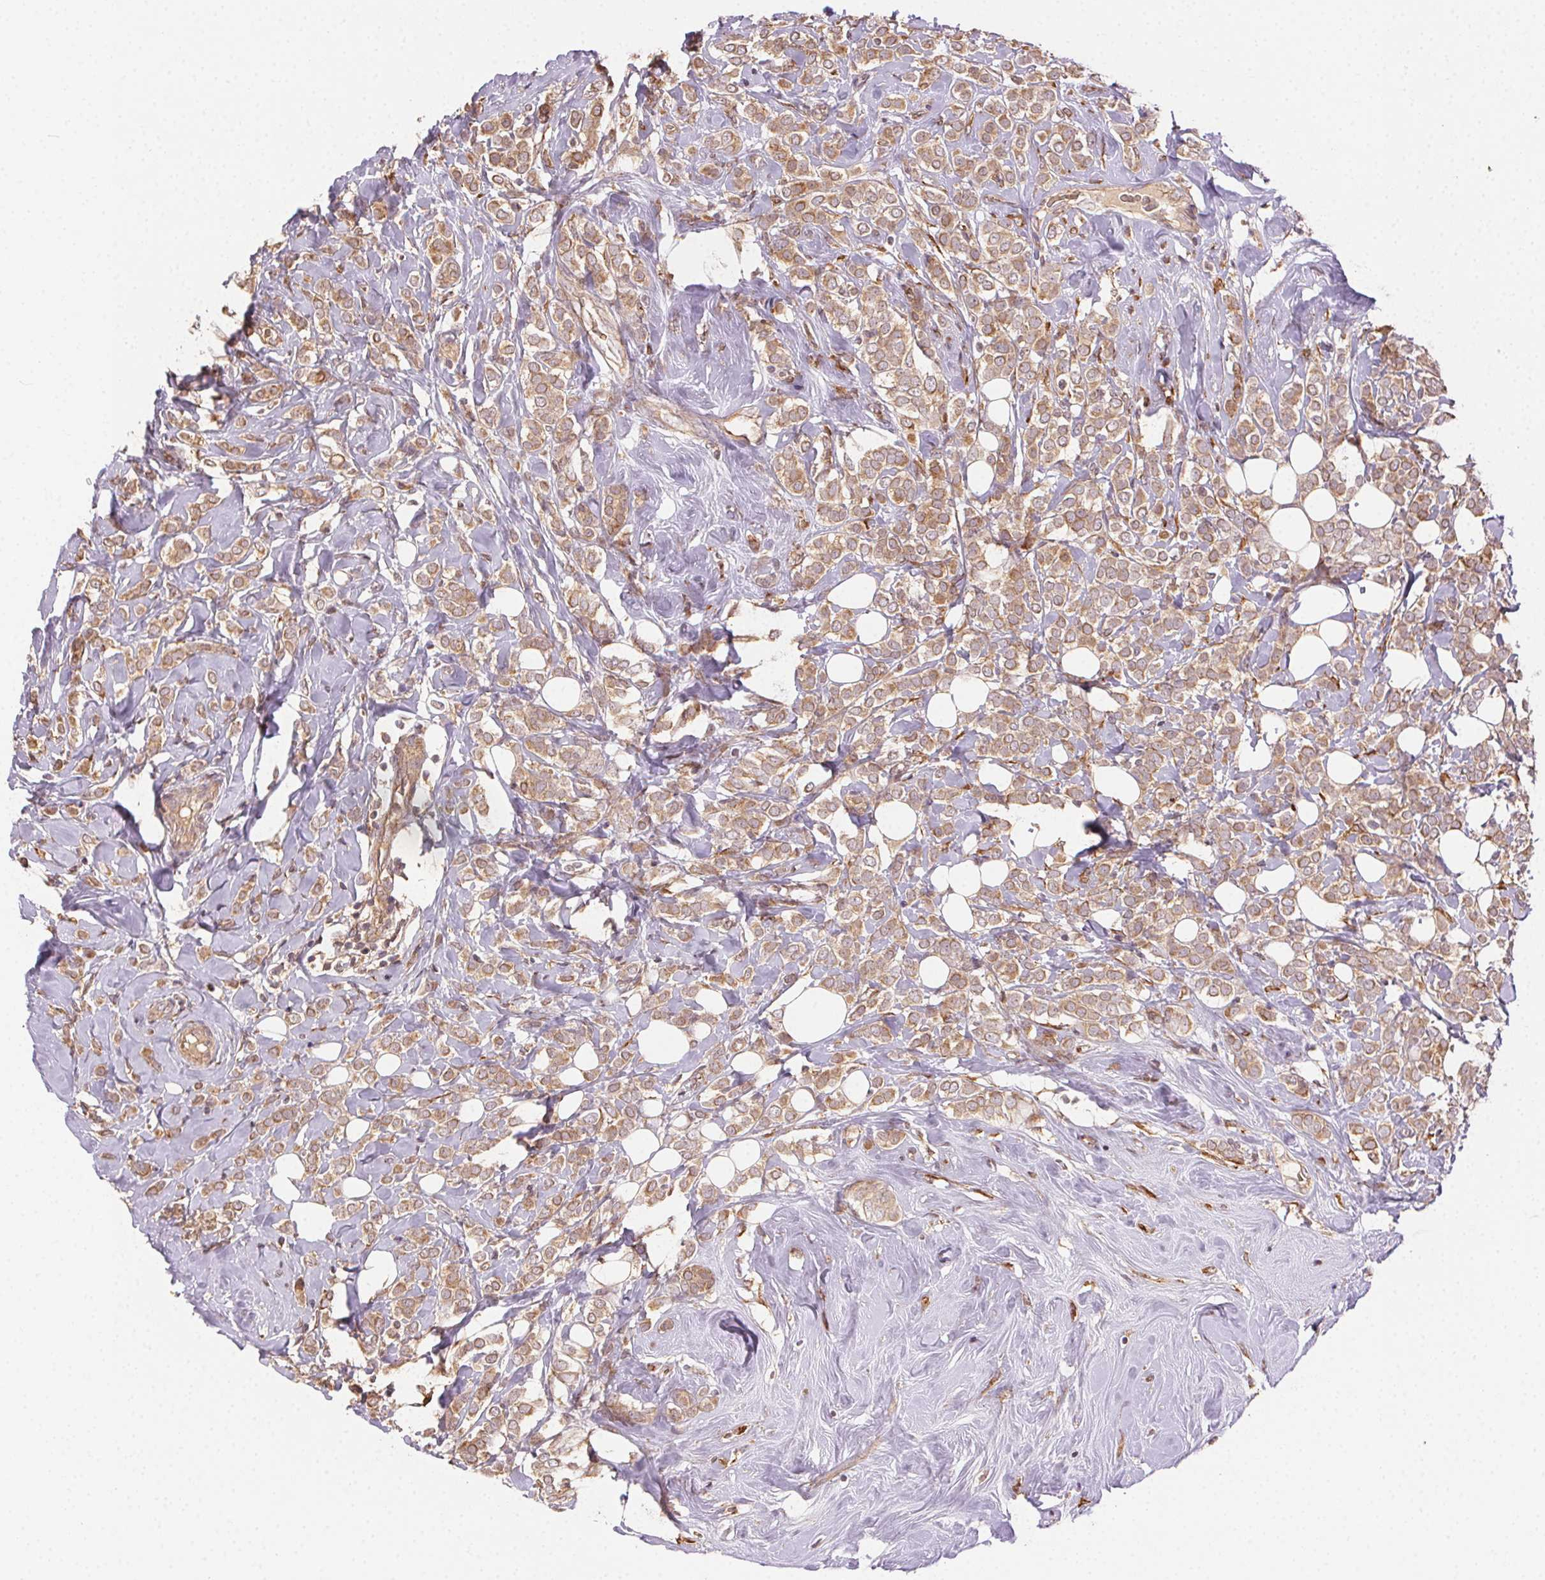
{"staining": {"intensity": "moderate", "quantity": ">75%", "location": "cytoplasmic/membranous"}, "tissue": "breast cancer", "cell_type": "Tumor cells", "image_type": "cancer", "snomed": [{"axis": "morphology", "description": "Lobular carcinoma"}, {"axis": "topography", "description": "Breast"}], "caption": "Immunohistochemistry (IHC) staining of breast cancer, which exhibits medium levels of moderate cytoplasmic/membranous positivity in about >75% of tumor cells indicating moderate cytoplasmic/membranous protein positivity. The staining was performed using DAB (3,3'-diaminobenzidine) (brown) for protein detection and nuclei were counterstained in hematoxylin (blue).", "gene": "KLHL15", "patient": {"sex": "female", "age": 49}}